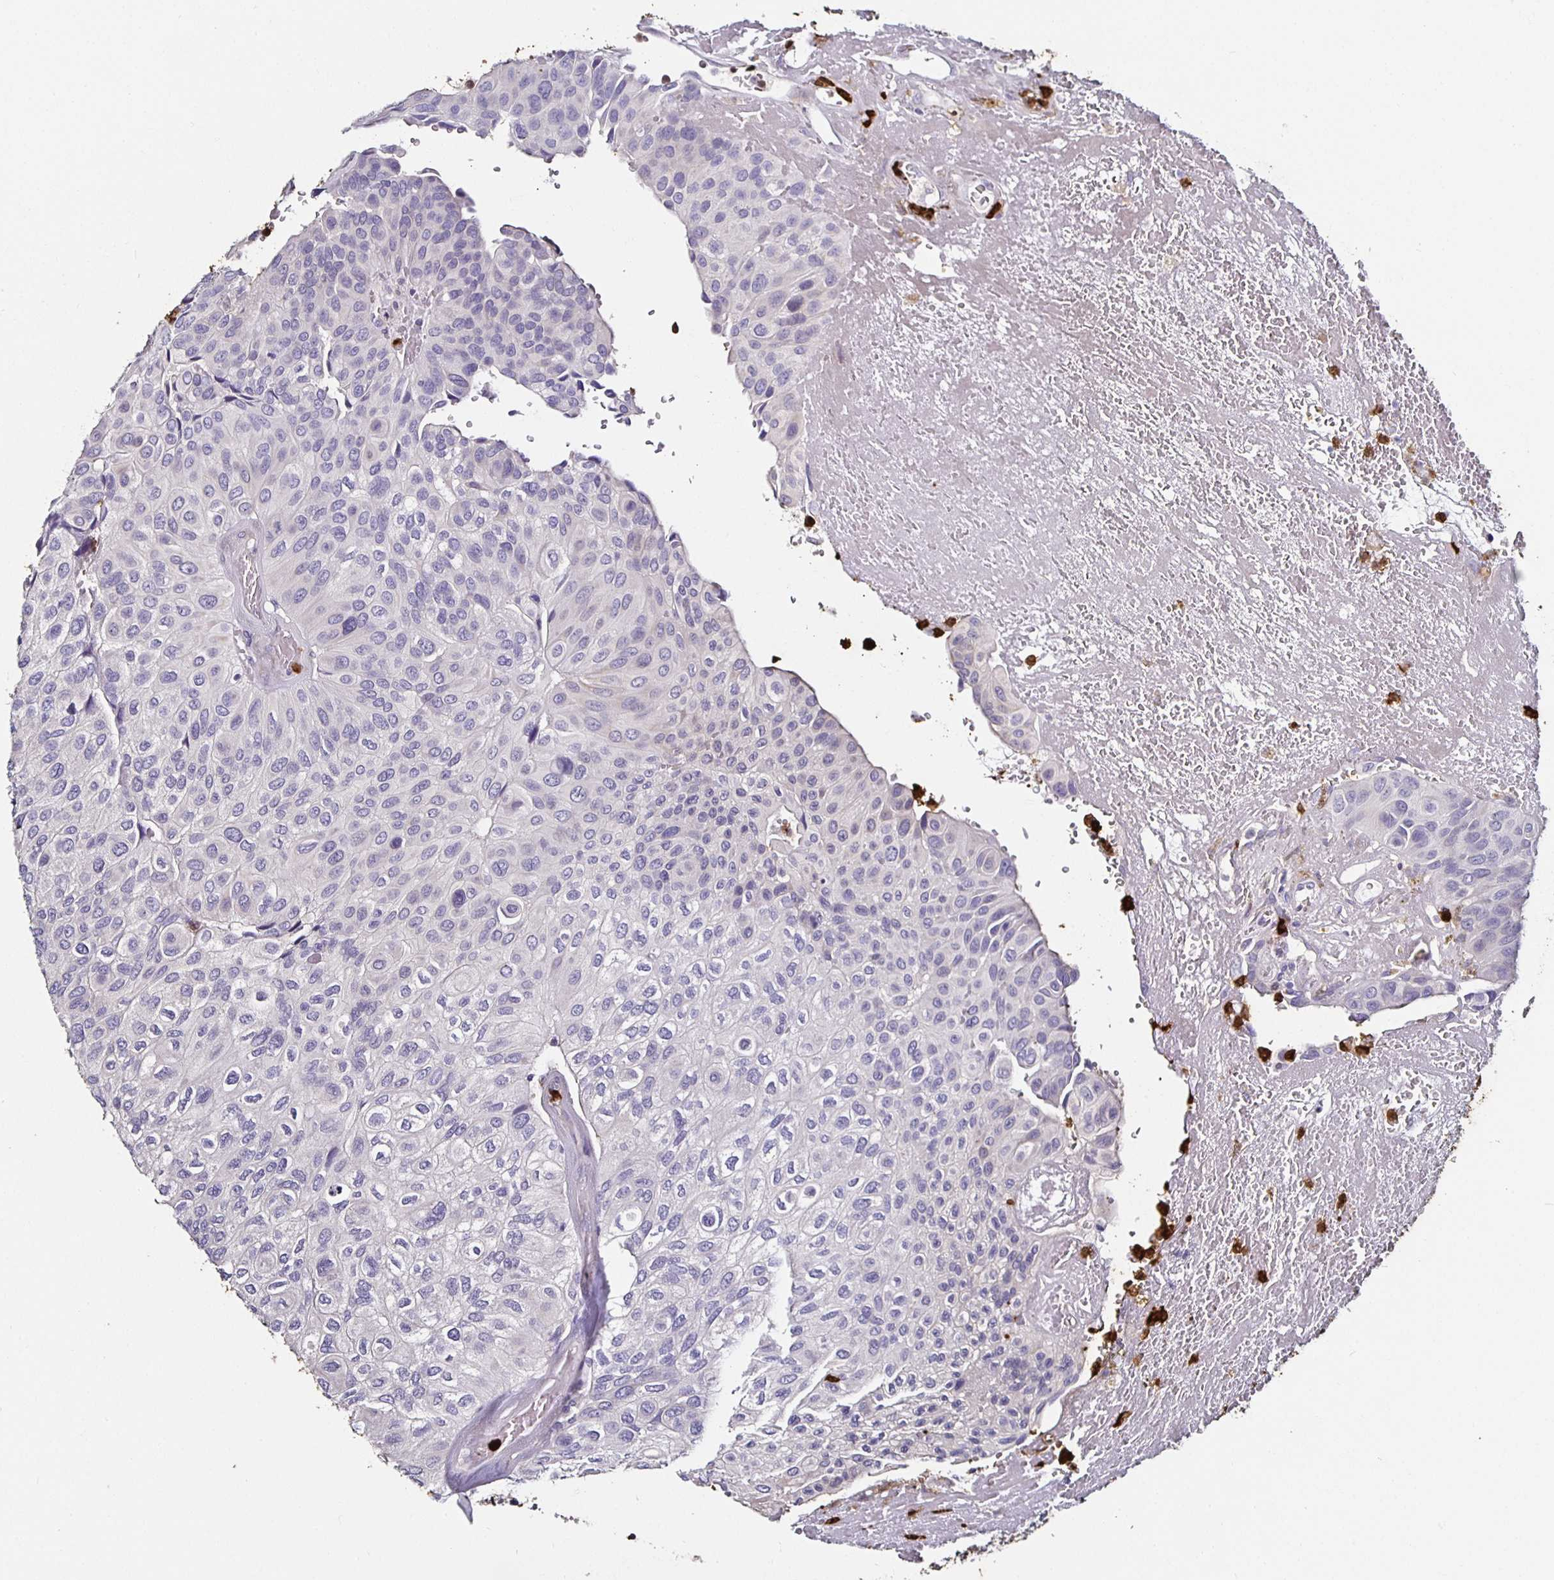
{"staining": {"intensity": "negative", "quantity": "none", "location": "none"}, "tissue": "urothelial cancer", "cell_type": "Tumor cells", "image_type": "cancer", "snomed": [{"axis": "morphology", "description": "Urothelial carcinoma, High grade"}, {"axis": "topography", "description": "Urinary bladder"}], "caption": "The image exhibits no staining of tumor cells in urothelial cancer.", "gene": "TLR4", "patient": {"sex": "male", "age": 66}}